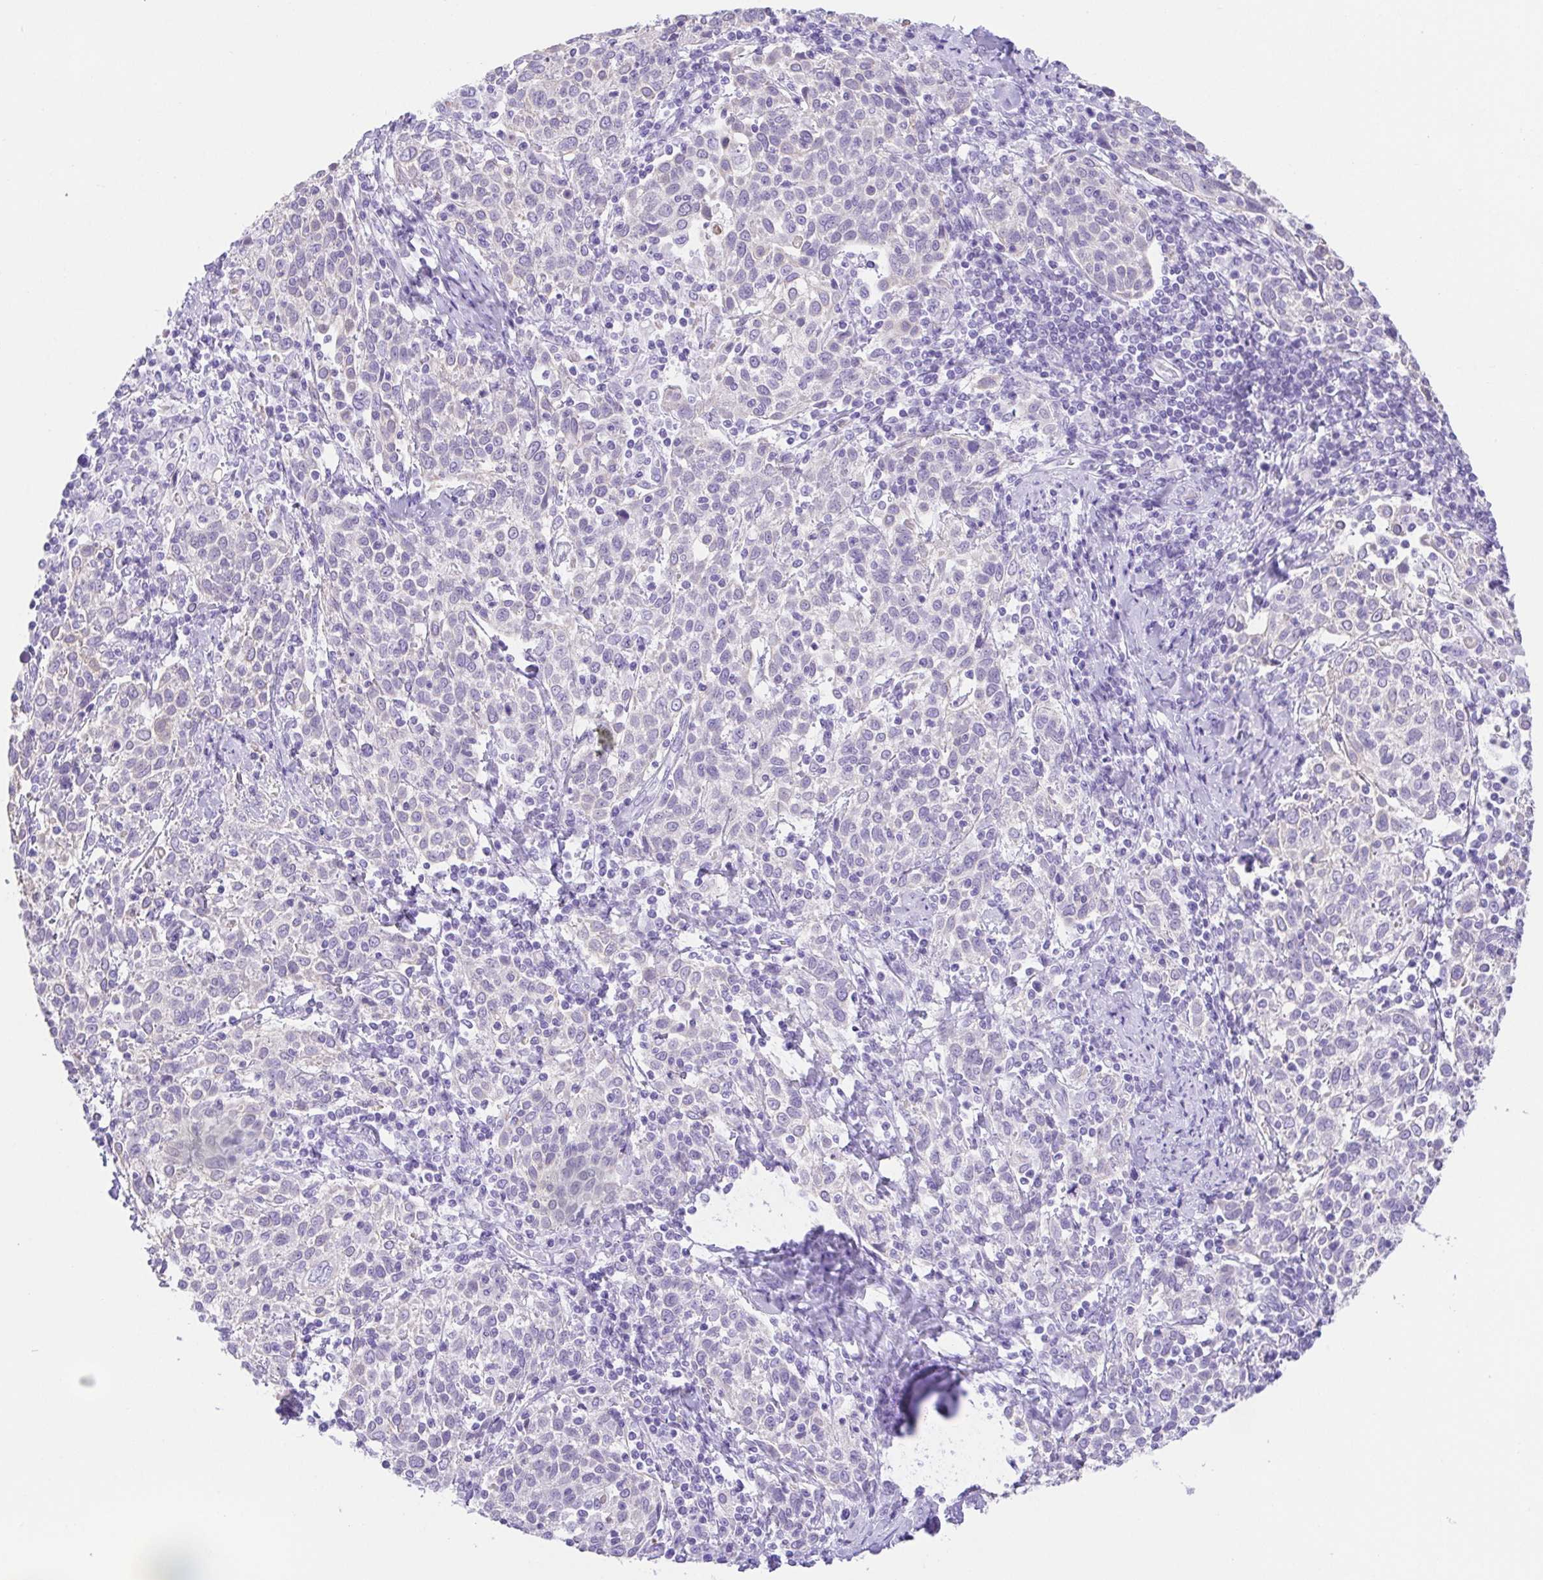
{"staining": {"intensity": "negative", "quantity": "none", "location": "none"}, "tissue": "cervical cancer", "cell_type": "Tumor cells", "image_type": "cancer", "snomed": [{"axis": "morphology", "description": "Squamous cell carcinoma, NOS"}, {"axis": "topography", "description": "Cervix"}], "caption": "IHC histopathology image of neoplastic tissue: cervical cancer (squamous cell carcinoma) stained with DAB reveals no significant protein positivity in tumor cells.", "gene": "SPATA4", "patient": {"sex": "female", "age": 61}}